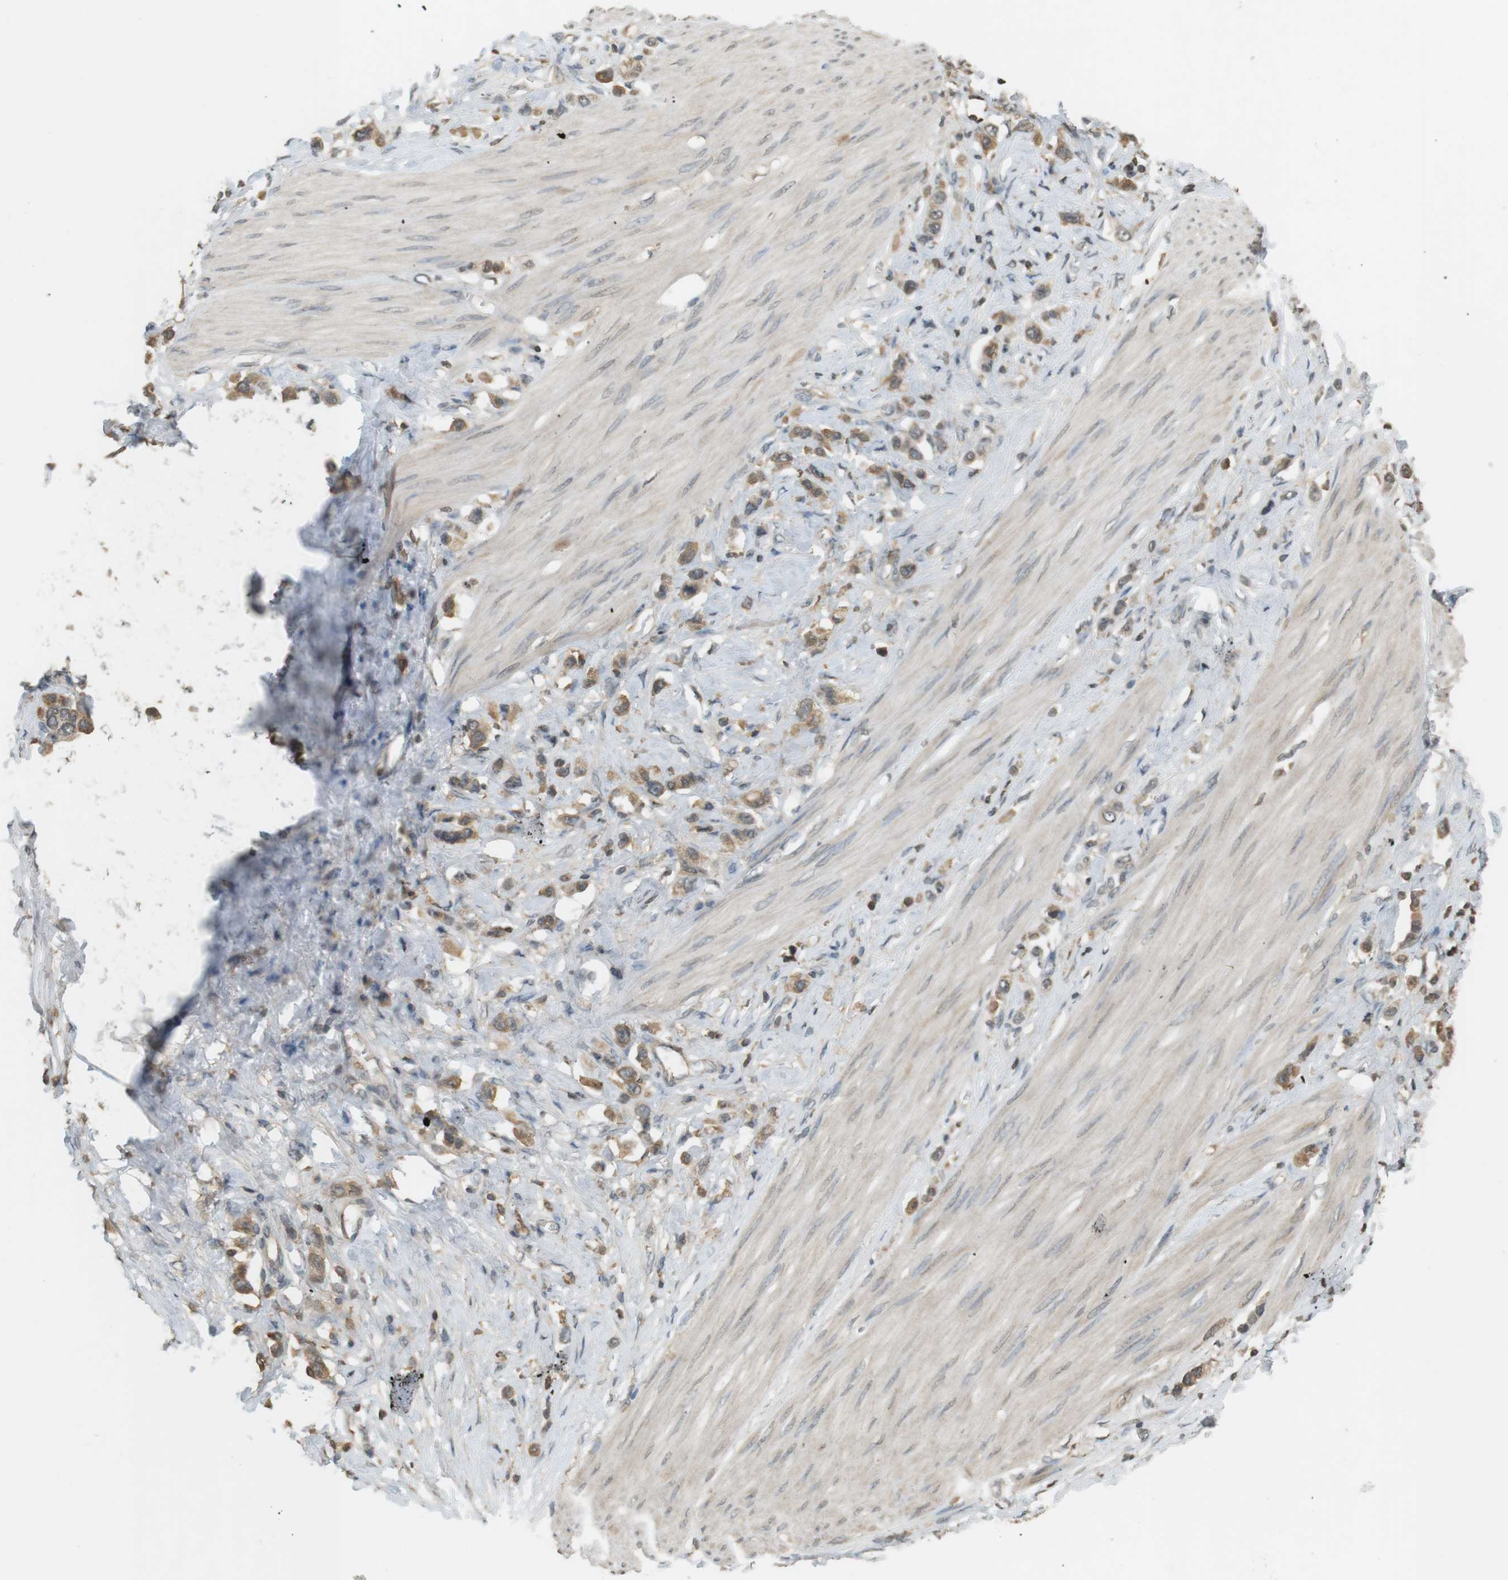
{"staining": {"intensity": "moderate", "quantity": ">75%", "location": "cytoplasmic/membranous"}, "tissue": "stomach cancer", "cell_type": "Tumor cells", "image_type": "cancer", "snomed": [{"axis": "morphology", "description": "Adenocarcinoma, NOS"}, {"axis": "topography", "description": "Stomach"}], "caption": "Stomach cancer tissue displays moderate cytoplasmic/membranous positivity in approximately >75% of tumor cells", "gene": "SRR", "patient": {"sex": "female", "age": 65}}